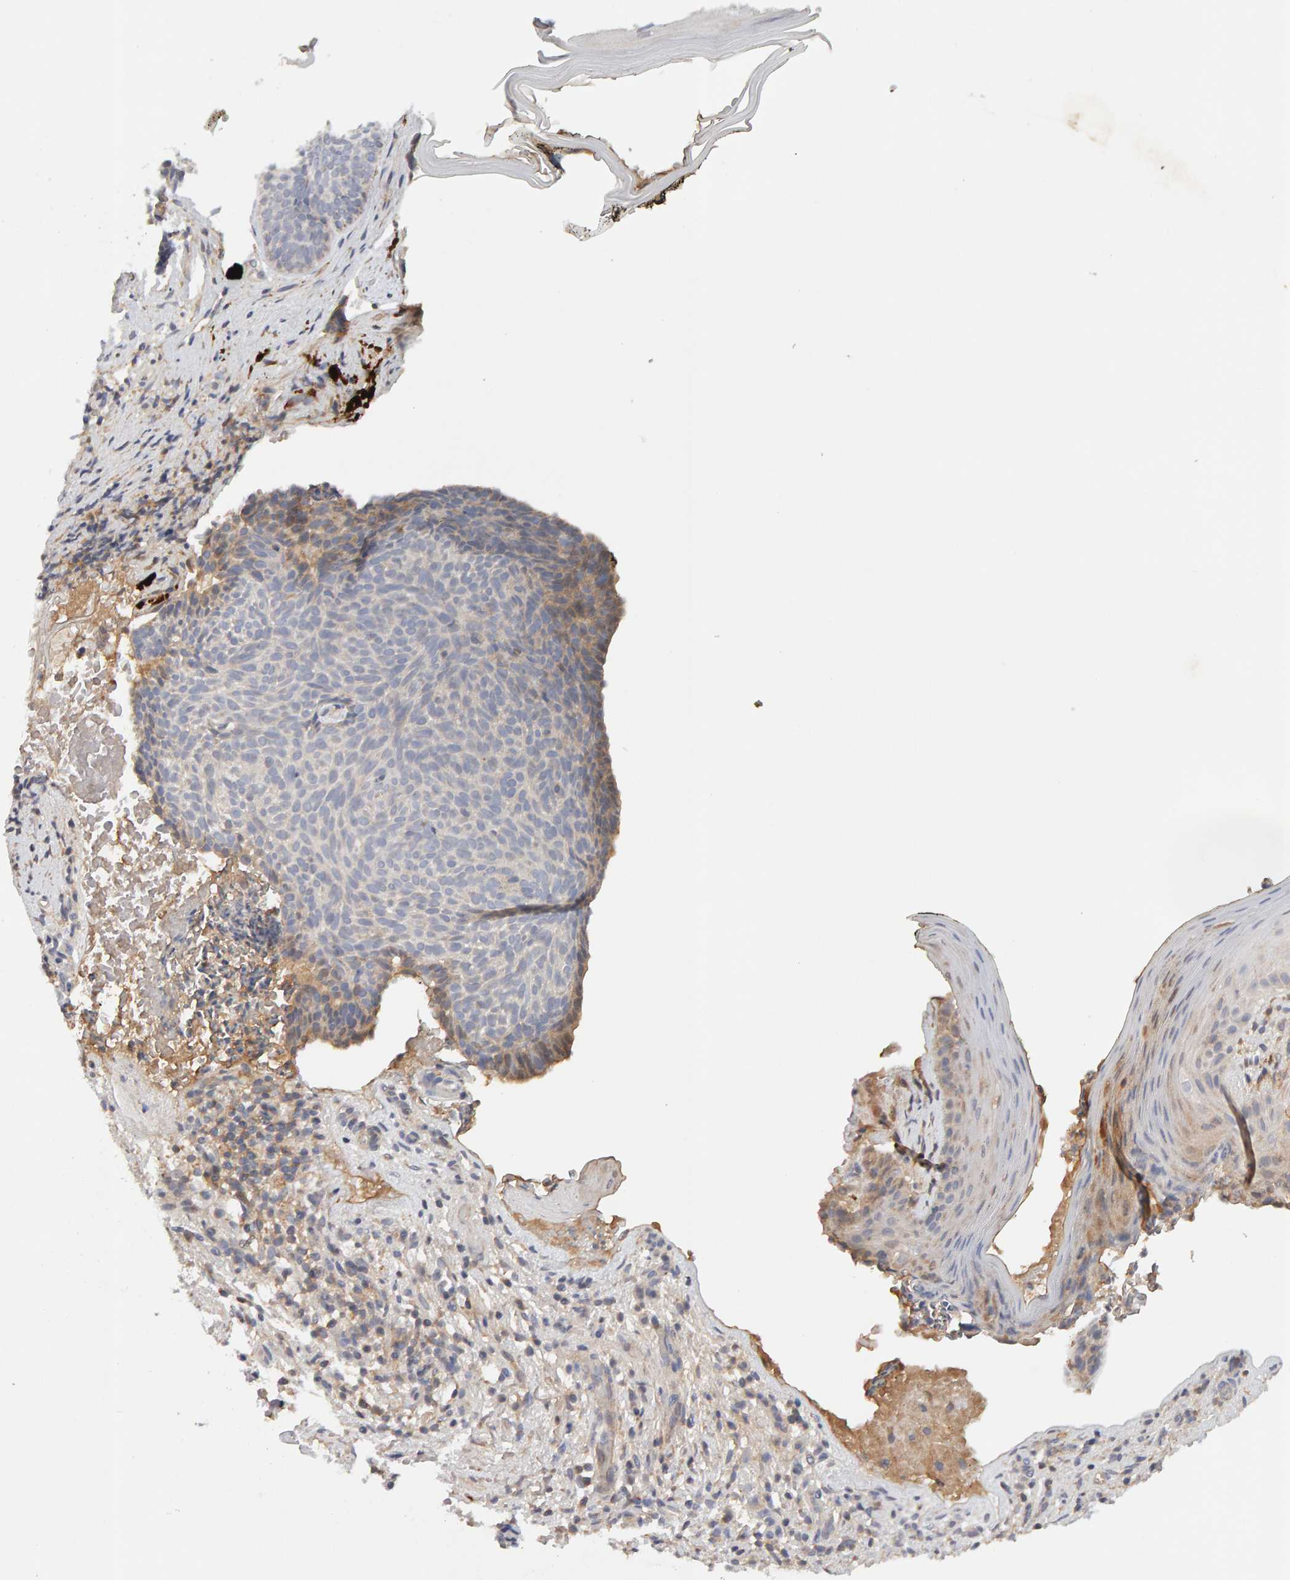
{"staining": {"intensity": "negative", "quantity": "none", "location": "none"}, "tissue": "skin cancer", "cell_type": "Tumor cells", "image_type": "cancer", "snomed": [{"axis": "morphology", "description": "Basal cell carcinoma"}, {"axis": "topography", "description": "Skin"}], "caption": "Immunohistochemistry micrograph of neoplastic tissue: basal cell carcinoma (skin) stained with DAB reveals no significant protein positivity in tumor cells. (Brightfield microscopy of DAB immunohistochemistry (IHC) at high magnification).", "gene": "NUDCD1", "patient": {"sex": "male", "age": 61}}